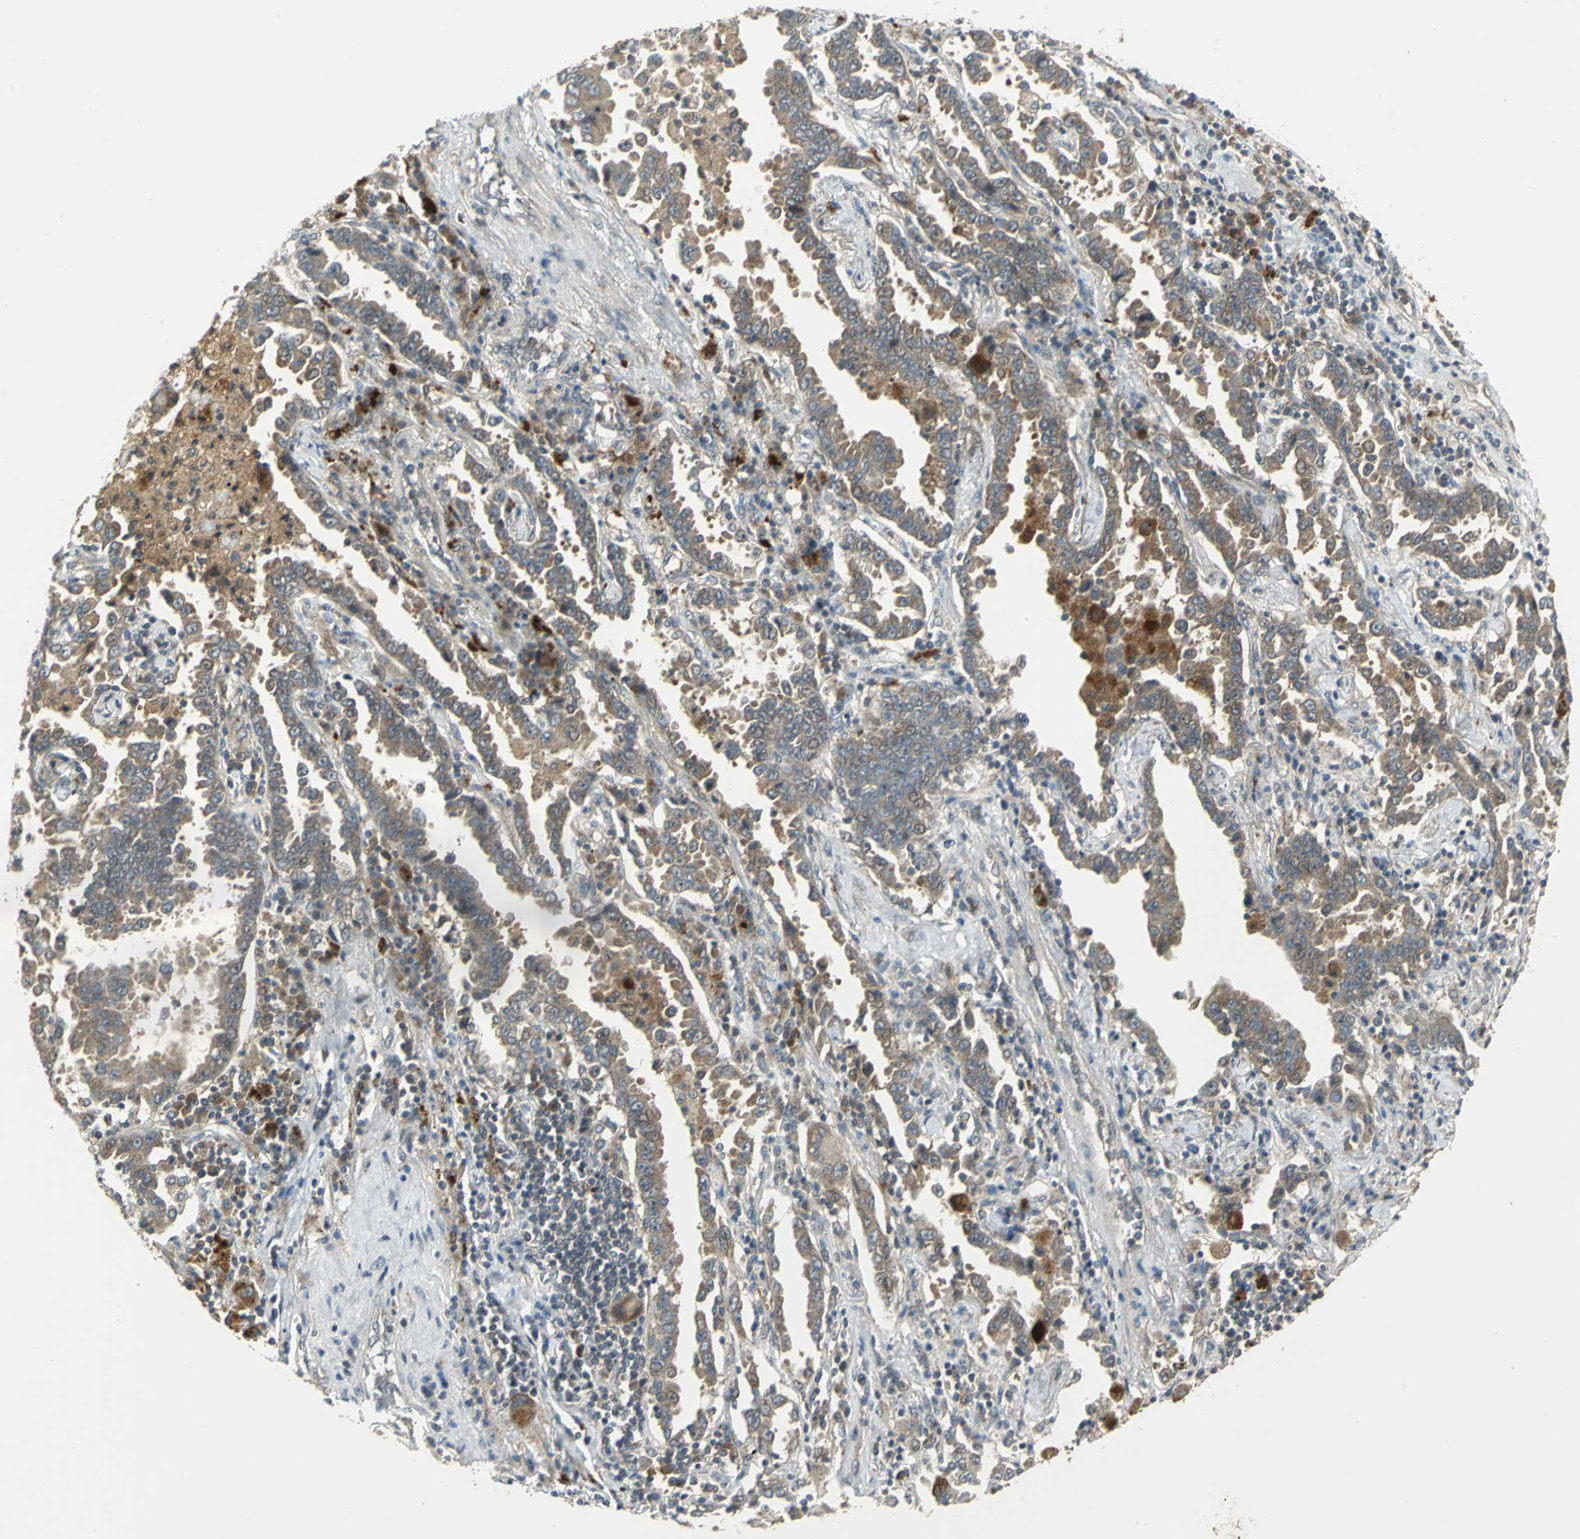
{"staining": {"intensity": "weak", "quantity": ">75%", "location": "cytoplasmic/membranous"}, "tissue": "lung cancer", "cell_type": "Tumor cells", "image_type": "cancer", "snomed": [{"axis": "morphology", "description": "Normal tissue, NOS"}, {"axis": "morphology", "description": "Inflammation, NOS"}, {"axis": "morphology", "description": "Adenocarcinoma, NOS"}, {"axis": "topography", "description": "Lung"}], "caption": "Immunohistochemical staining of adenocarcinoma (lung) demonstrates weak cytoplasmic/membranous protein staining in about >75% of tumor cells. (DAB (3,3'-diaminobenzidine) = brown stain, brightfield microscopy at high magnification).", "gene": "MAPK8IP3", "patient": {"sex": "female", "age": 64}}